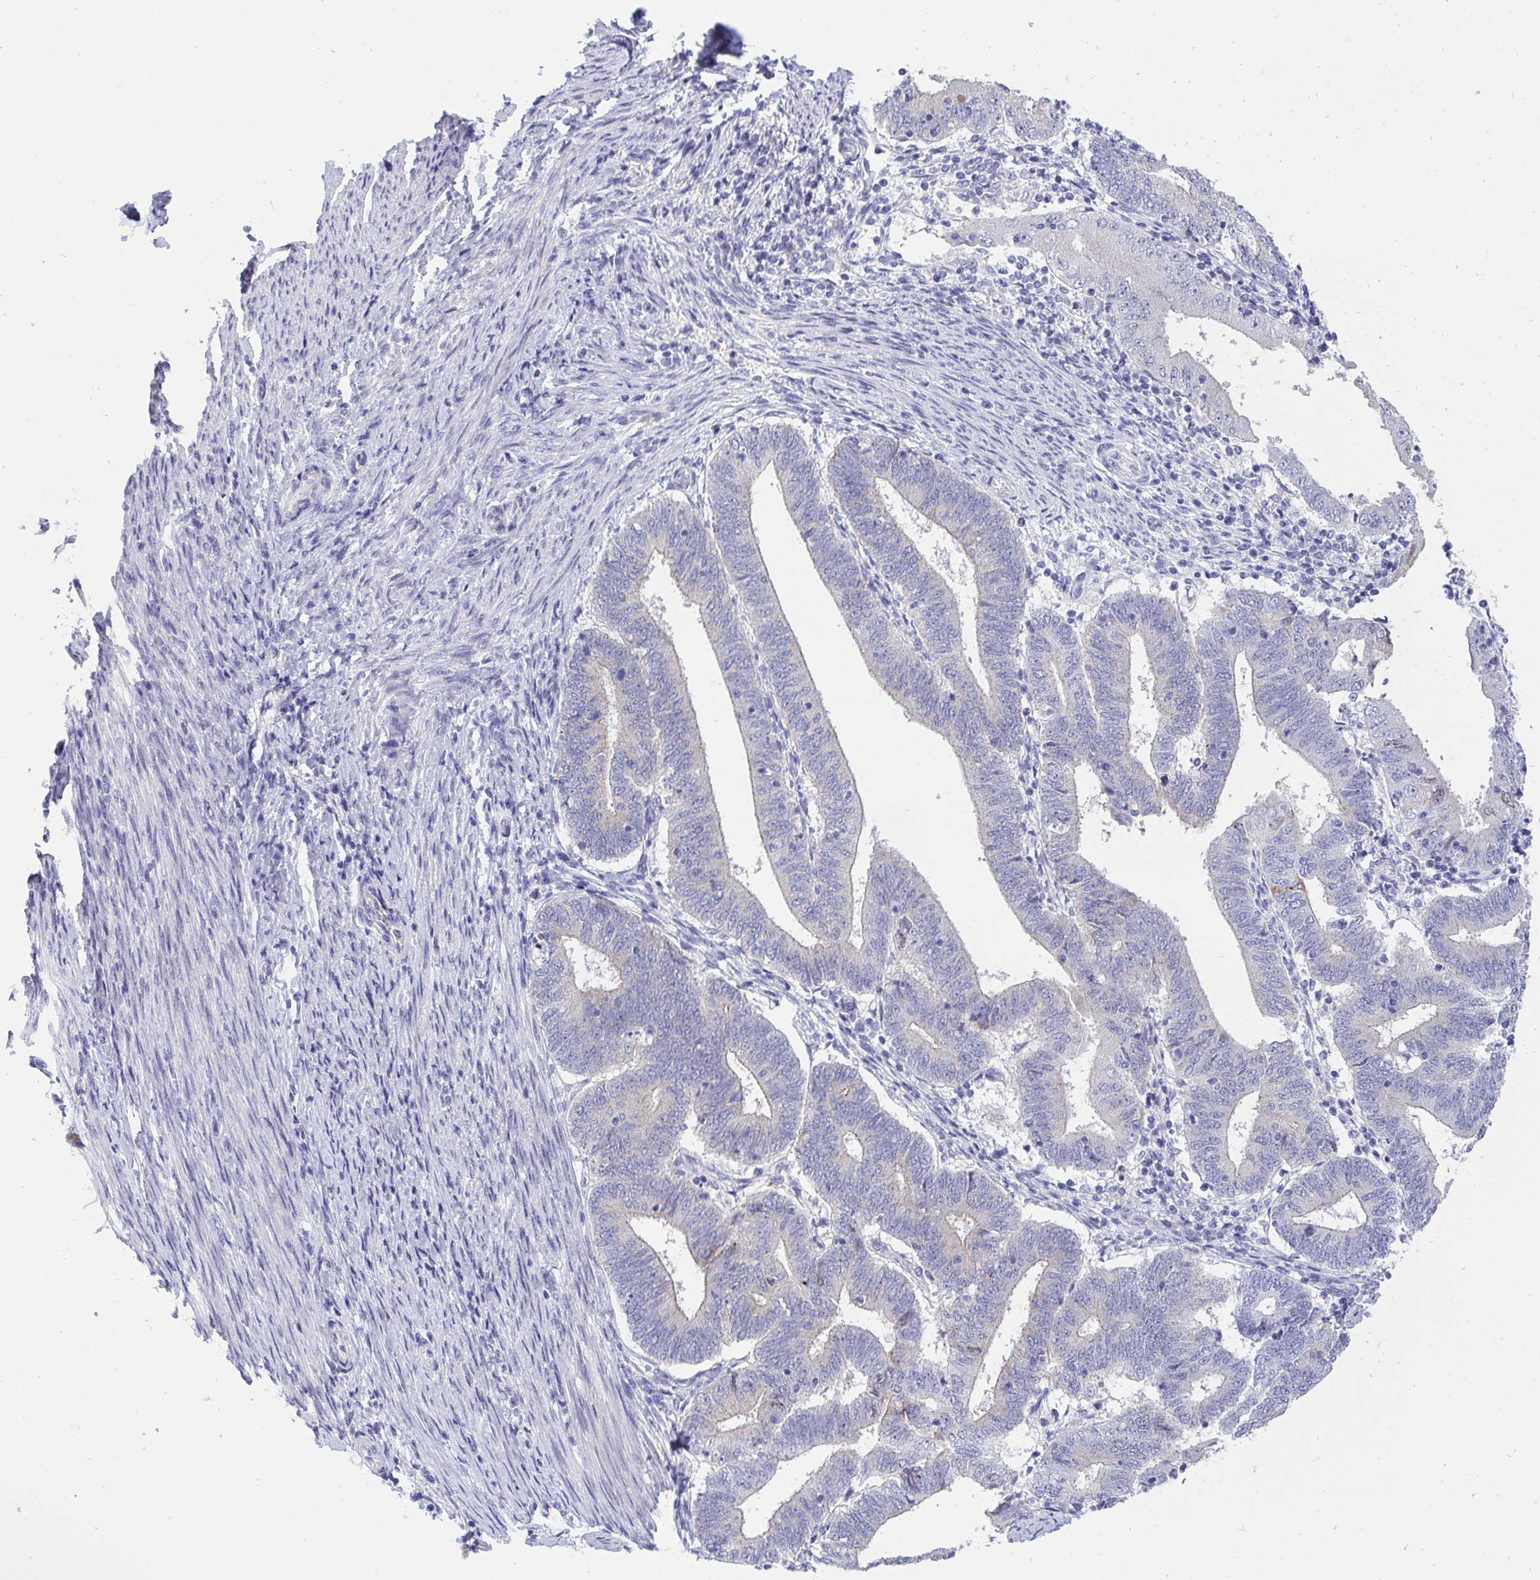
{"staining": {"intensity": "negative", "quantity": "none", "location": "none"}, "tissue": "endometrial cancer", "cell_type": "Tumor cells", "image_type": "cancer", "snomed": [{"axis": "morphology", "description": "Adenocarcinoma, NOS"}, {"axis": "topography", "description": "Endometrium"}], "caption": "Immunohistochemistry (IHC) image of endometrial adenocarcinoma stained for a protein (brown), which displays no positivity in tumor cells.", "gene": "VGLL3", "patient": {"sex": "female", "age": 70}}